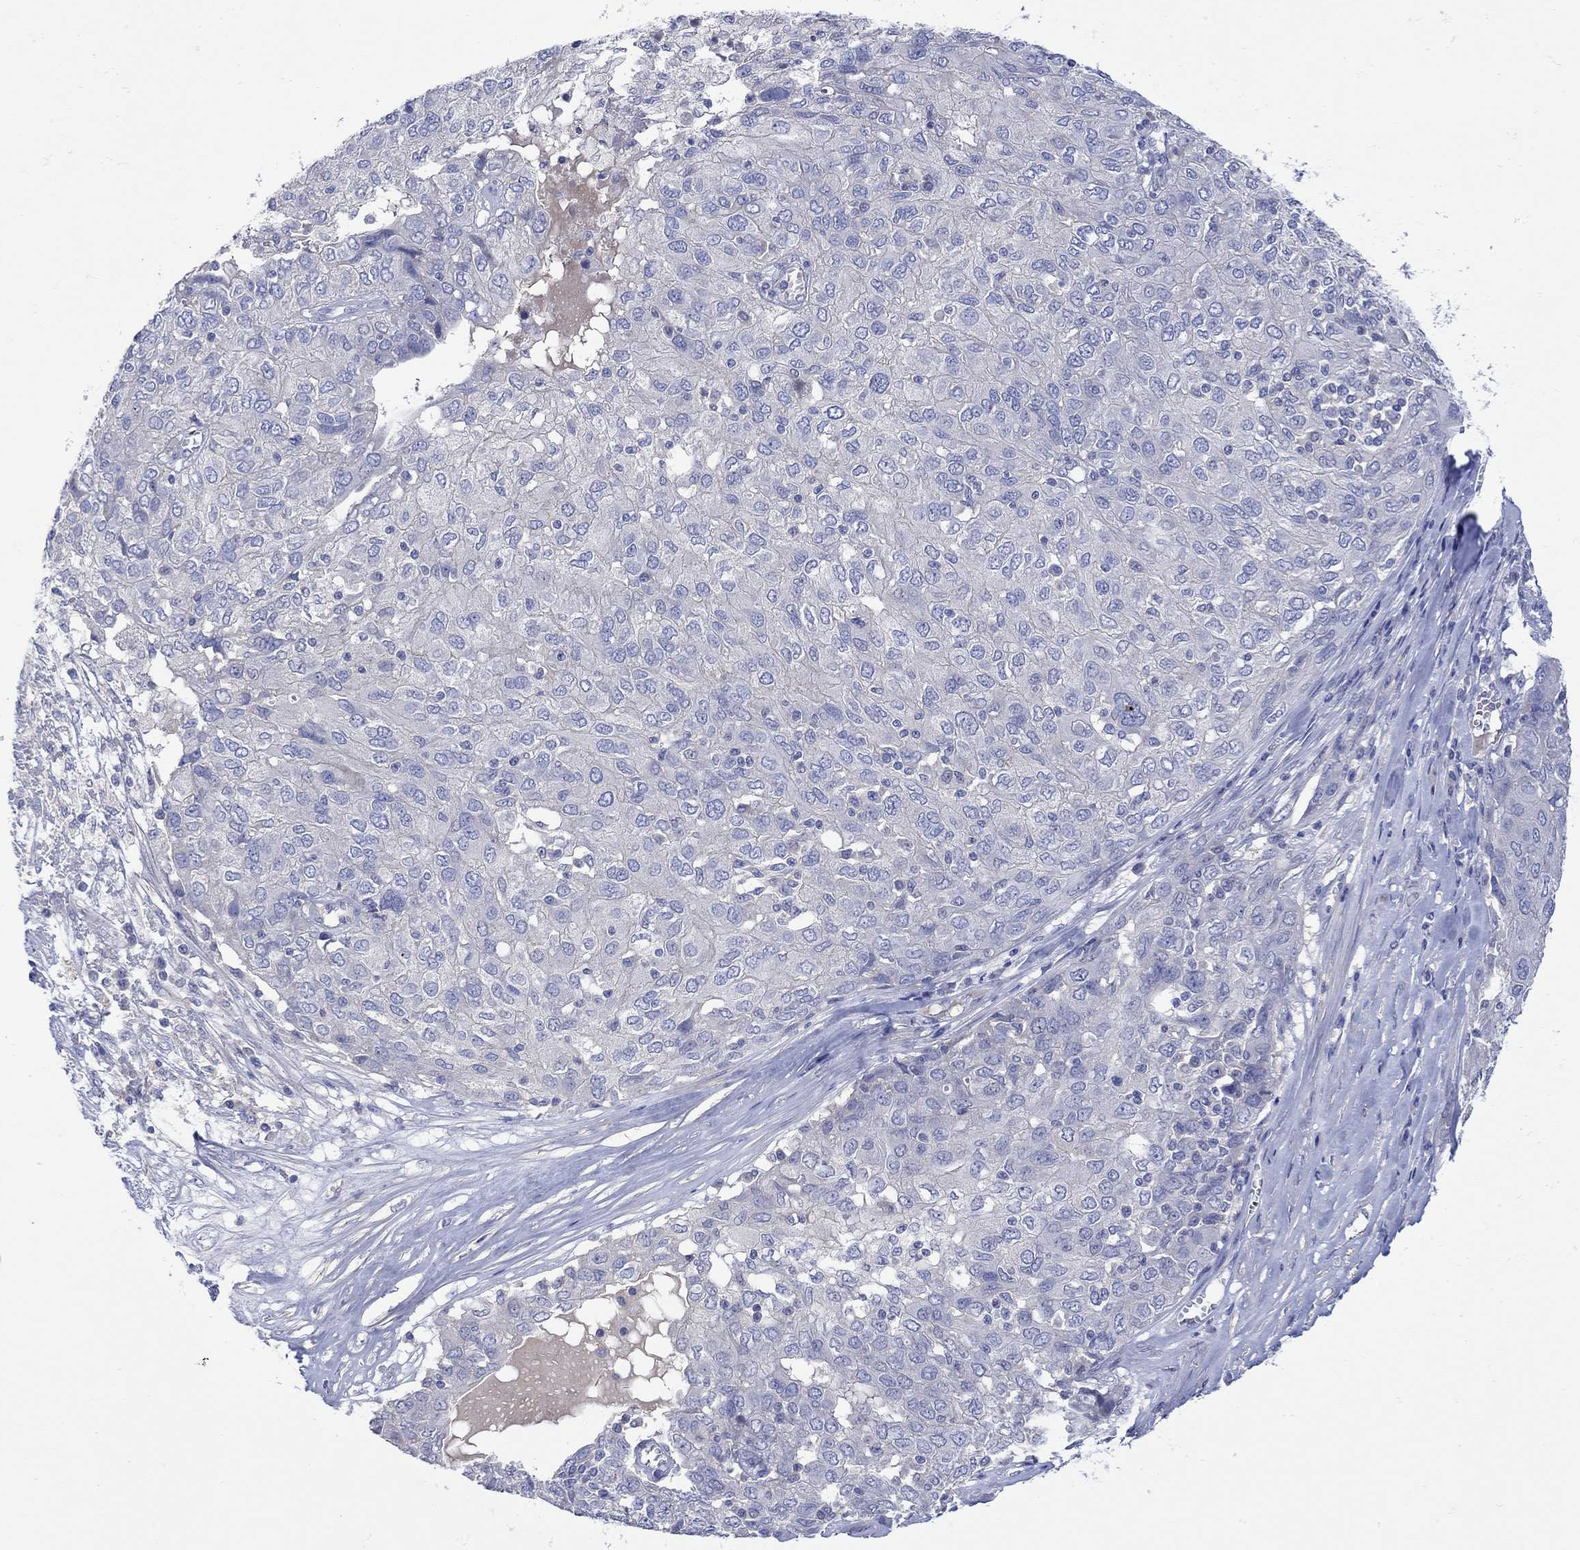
{"staining": {"intensity": "negative", "quantity": "none", "location": "none"}, "tissue": "ovarian cancer", "cell_type": "Tumor cells", "image_type": "cancer", "snomed": [{"axis": "morphology", "description": "Carcinoma, endometroid"}, {"axis": "topography", "description": "Ovary"}], "caption": "High magnification brightfield microscopy of ovarian cancer (endometroid carcinoma) stained with DAB (3,3'-diaminobenzidine) (brown) and counterstained with hematoxylin (blue): tumor cells show no significant positivity.", "gene": "MSI1", "patient": {"sex": "female", "age": 50}}